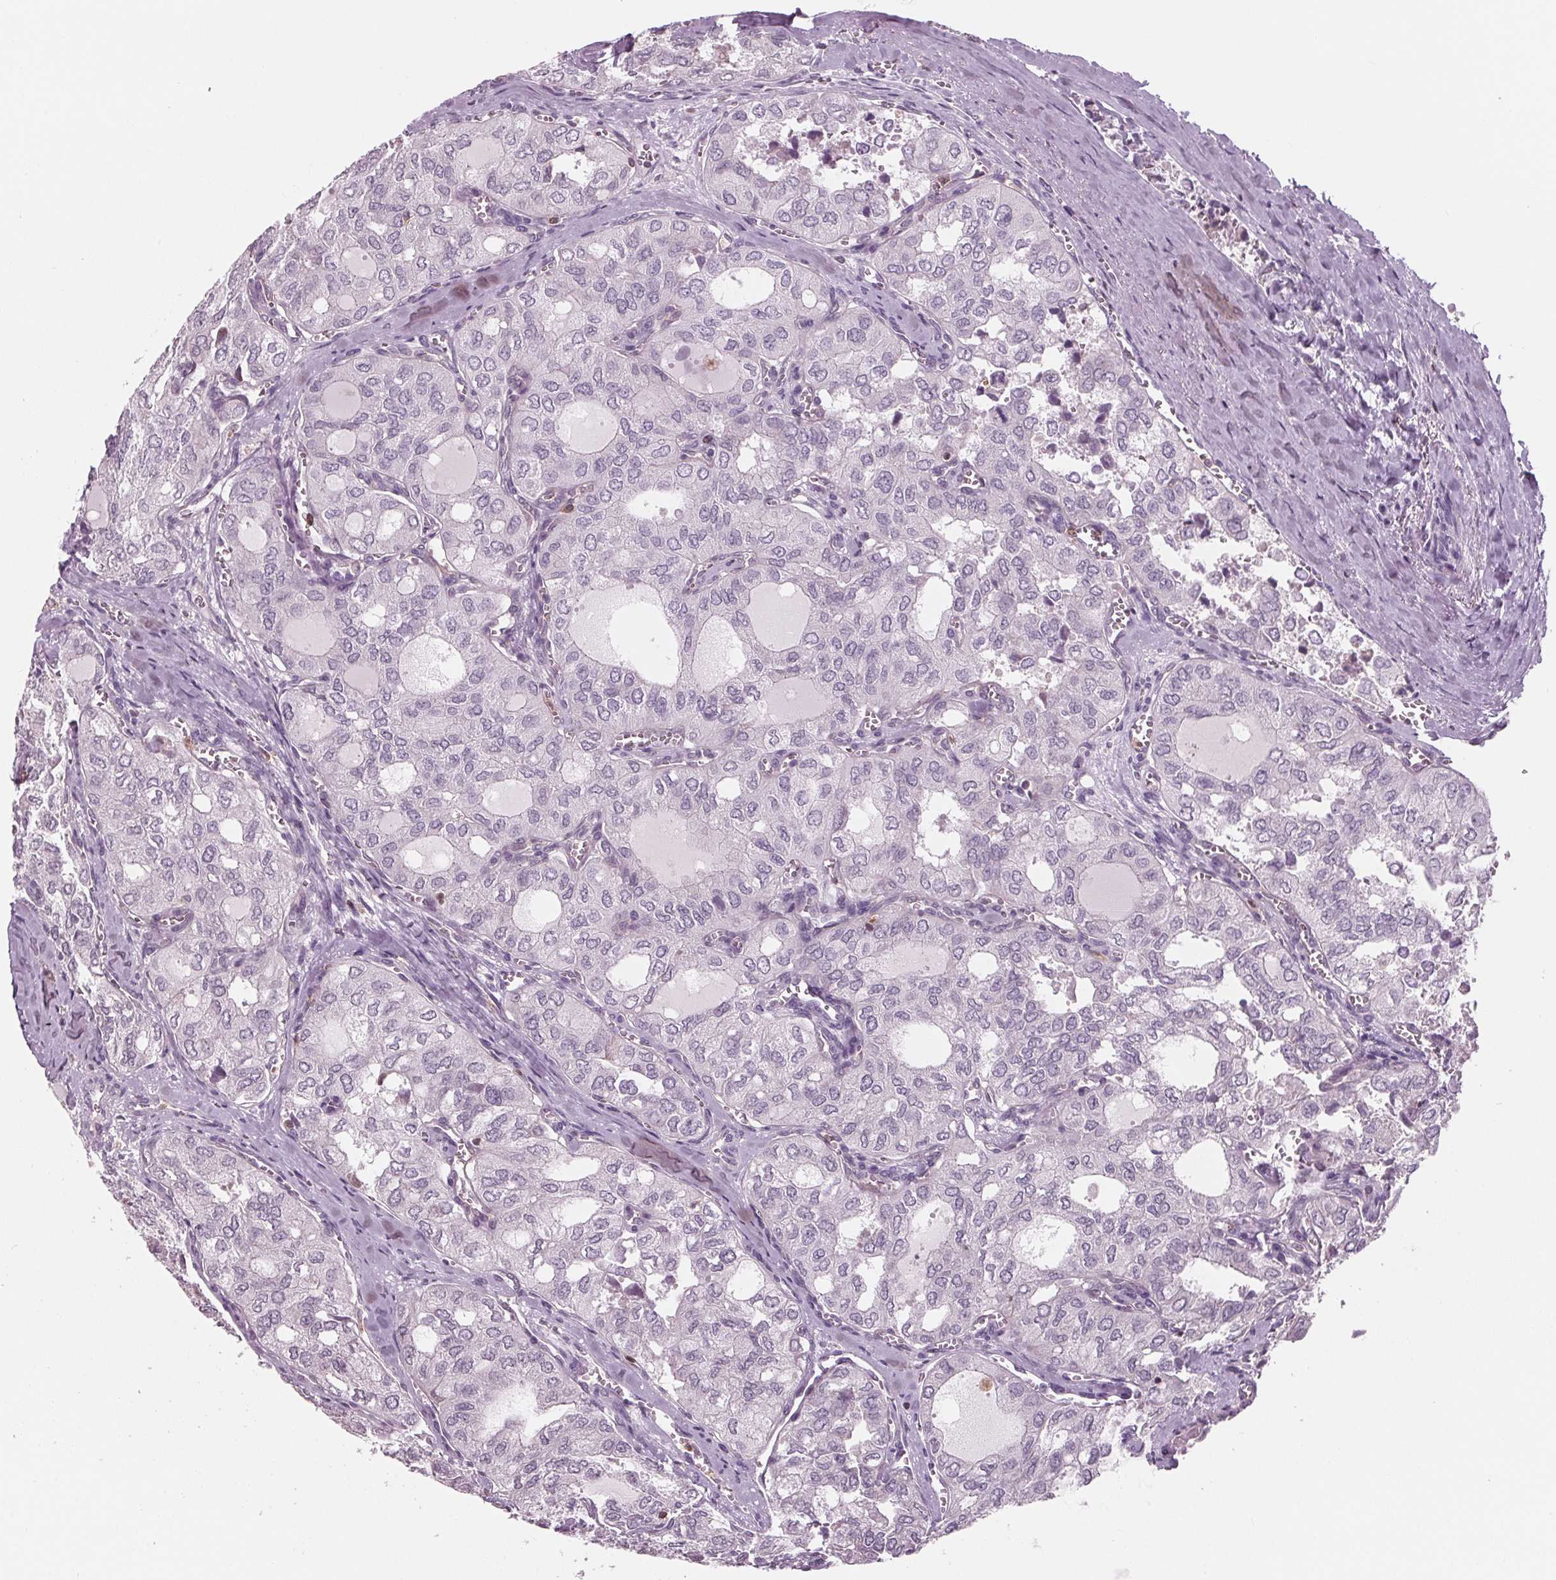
{"staining": {"intensity": "negative", "quantity": "none", "location": "none"}, "tissue": "thyroid cancer", "cell_type": "Tumor cells", "image_type": "cancer", "snomed": [{"axis": "morphology", "description": "Follicular adenoma carcinoma, NOS"}, {"axis": "topography", "description": "Thyroid gland"}], "caption": "This is an IHC histopathology image of thyroid follicular adenoma carcinoma. There is no expression in tumor cells.", "gene": "ARHGAP25", "patient": {"sex": "male", "age": 75}}